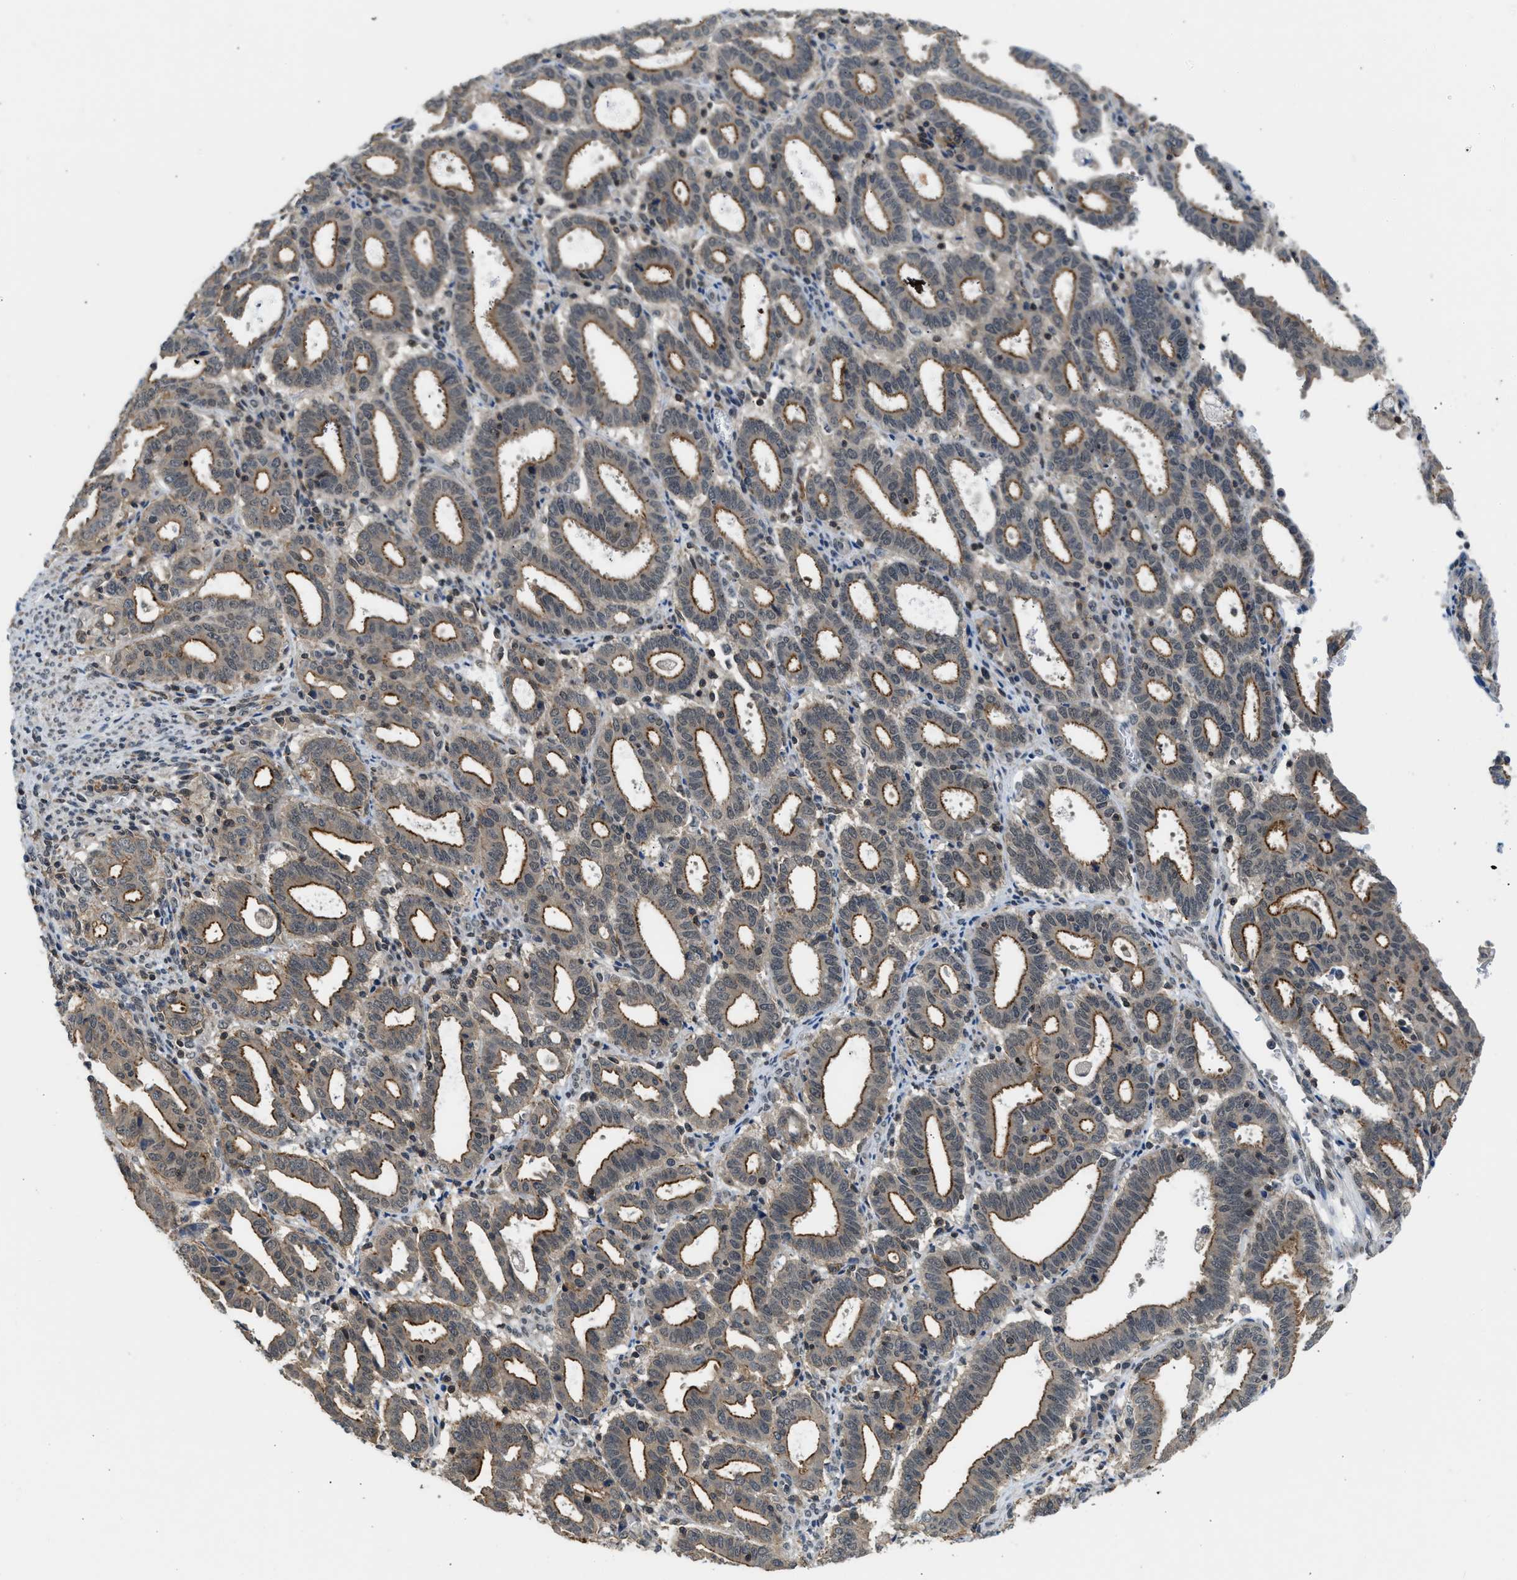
{"staining": {"intensity": "moderate", "quantity": "25%-75%", "location": "cytoplasmic/membranous"}, "tissue": "endometrial cancer", "cell_type": "Tumor cells", "image_type": "cancer", "snomed": [{"axis": "morphology", "description": "Adenocarcinoma, NOS"}, {"axis": "topography", "description": "Uterus"}], "caption": "A medium amount of moderate cytoplasmic/membranous staining is seen in approximately 25%-75% of tumor cells in endometrial adenocarcinoma tissue.", "gene": "MTMR1", "patient": {"sex": "female", "age": 83}}